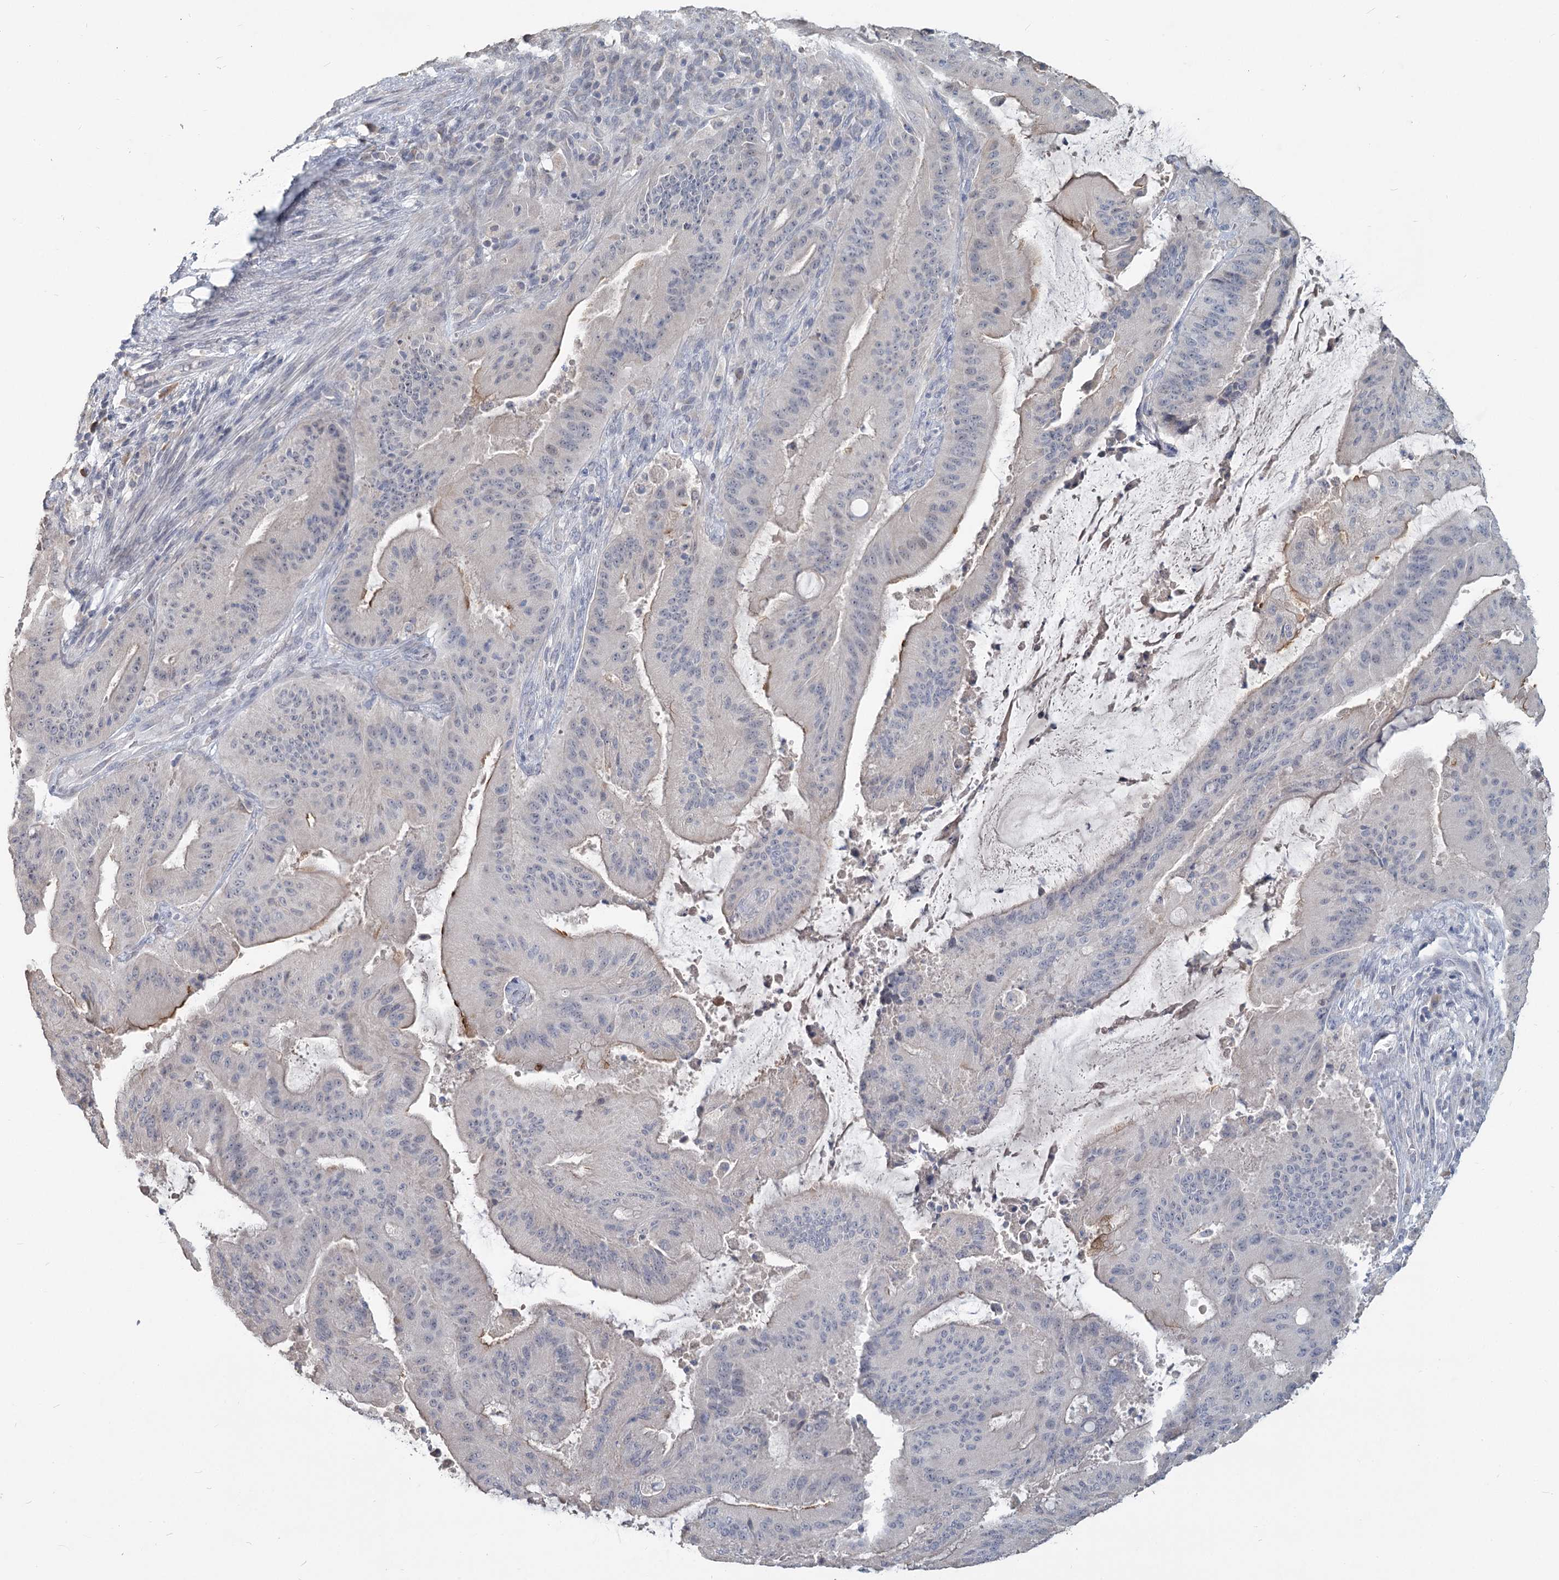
{"staining": {"intensity": "moderate", "quantity": "<25%", "location": "cytoplasmic/membranous"}, "tissue": "liver cancer", "cell_type": "Tumor cells", "image_type": "cancer", "snomed": [{"axis": "morphology", "description": "Normal tissue, NOS"}, {"axis": "morphology", "description": "Cholangiocarcinoma"}, {"axis": "topography", "description": "Liver"}, {"axis": "topography", "description": "Peripheral nerve tissue"}], "caption": "There is low levels of moderate cytoplasmic/membranous staining in tumor cells of cholangiocarcinoma (liver), as demonstrated by immunohistochemical staining (brown color).", "gene": "SLC9A3", "patient": {"sex": "female", "age": 73}}